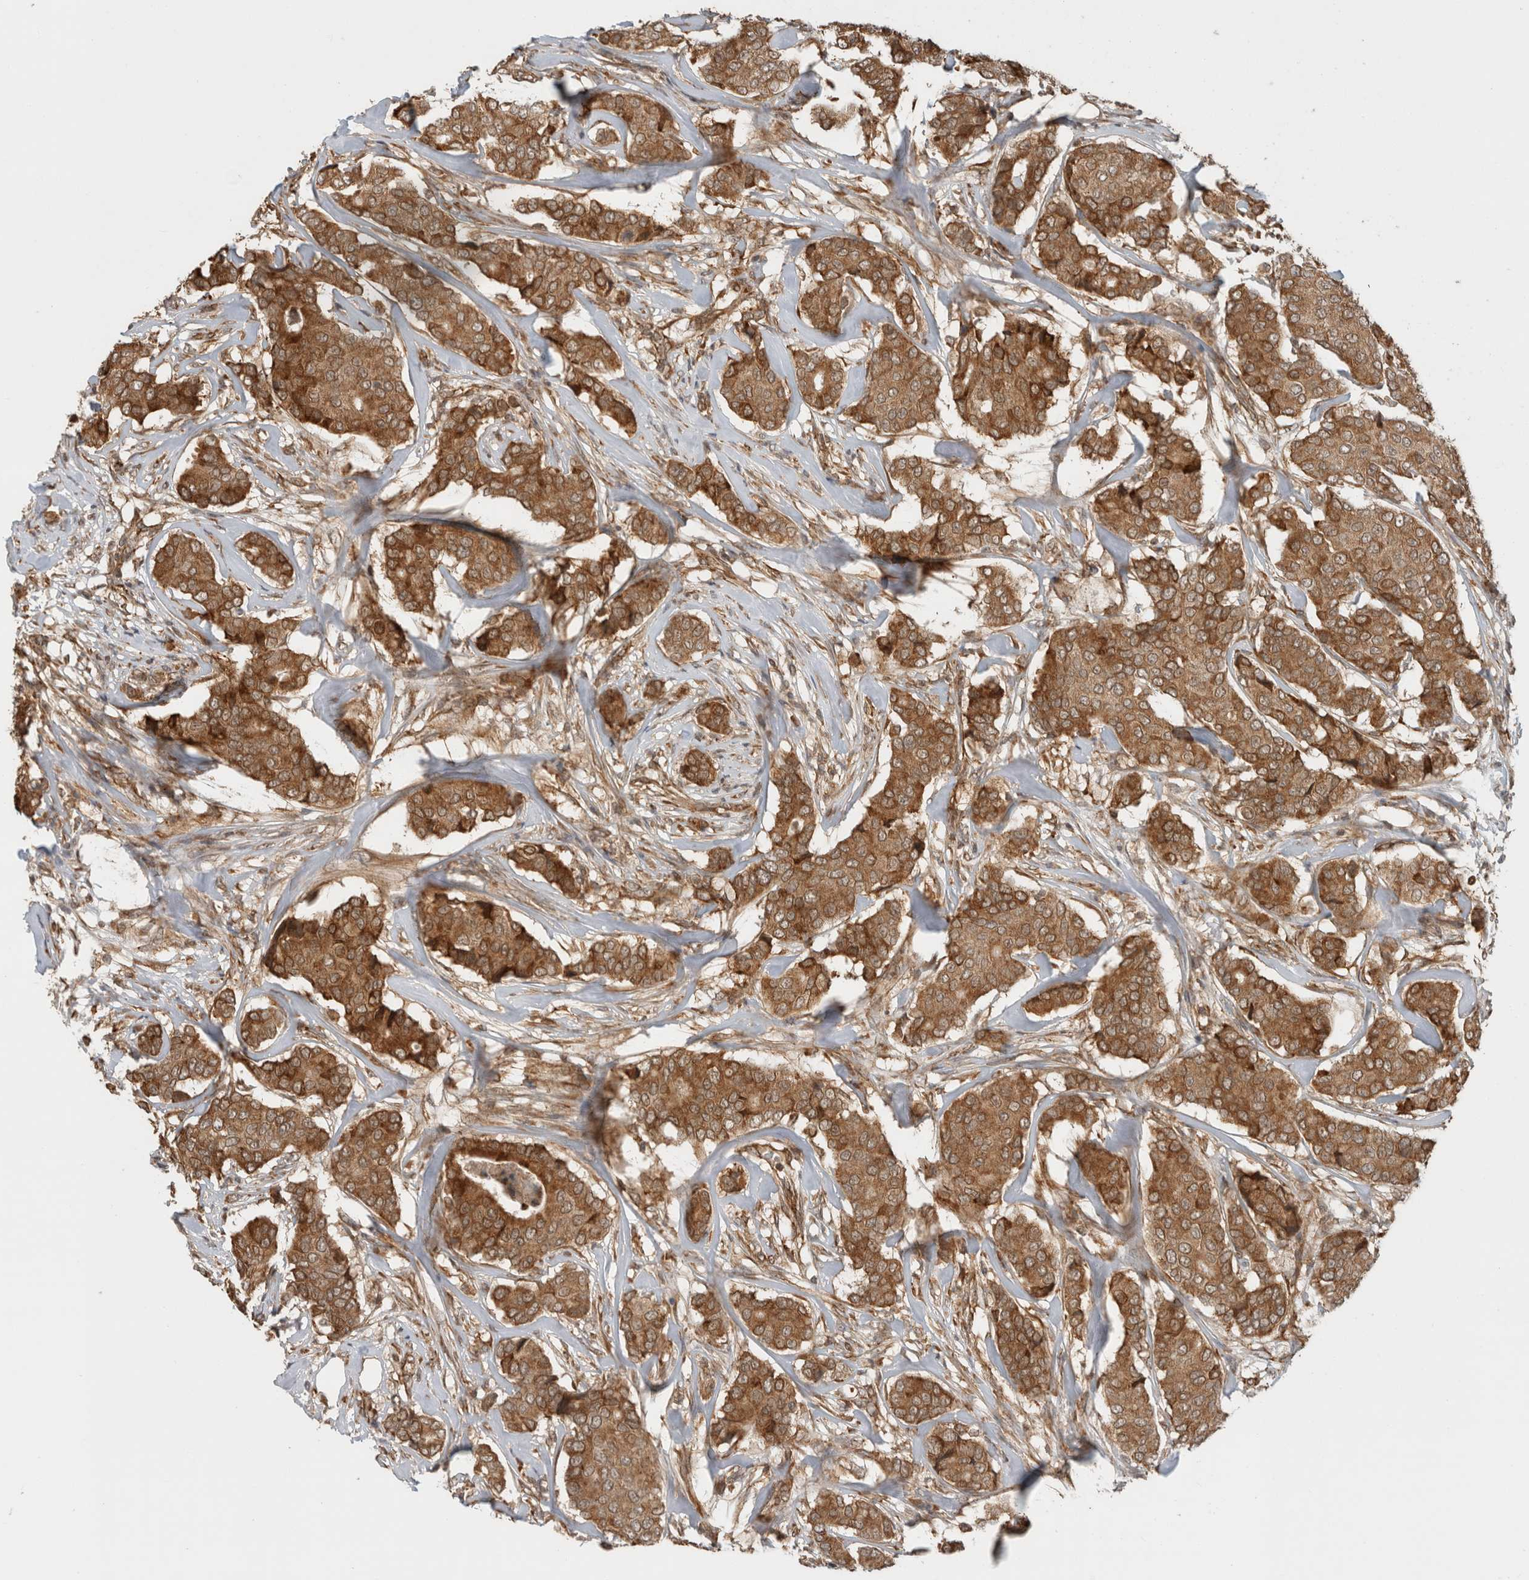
{"staining": {"intensity": "moderate", "quantity": ">75%", "location": "cytoplasmic/membranous"}, "tissue": "breast cancer", "cell_type": "Tumor cells", "image_type": "cancer", "snomed": [{"axis": "morphology", "description": "Duct carcinoma"}, {"axis": "topography", "description": "Breast"}], "caption": "Immunohistochemistry of breast infiltrating ductal carcinoma demonstrates medium levels of moderate cytoplasmic/membranous expression in approximately >75% of tumor cells. (brown staining indicates protein expression, while blue staining denotes nuclei).", "gene": "MS4A7", "patient": {"sex": "female", "age": 75}}